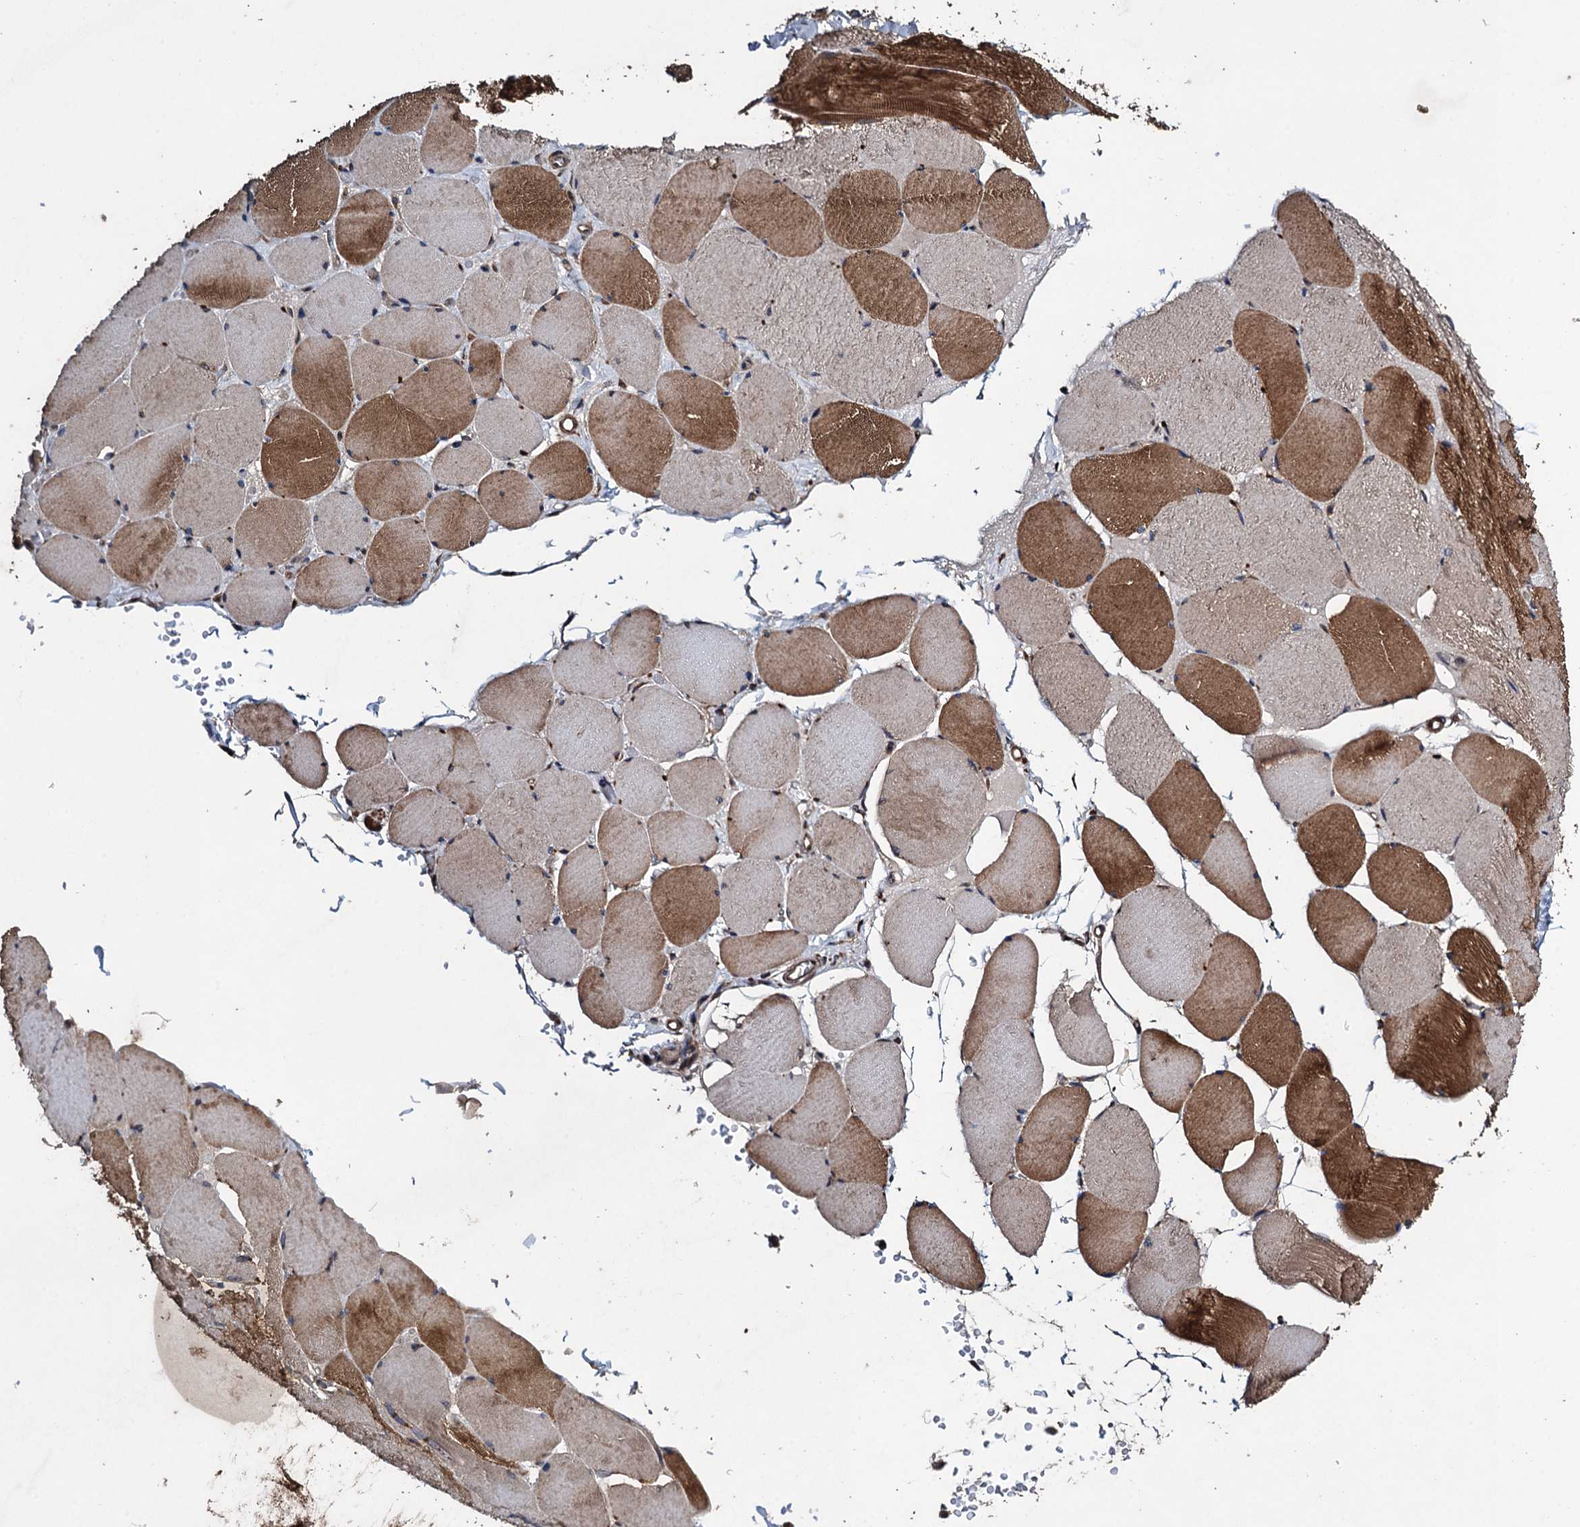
{"staining": {"intensity": "moderate", "quantity": "25%-75%", "location": "cytoplasmic/membranous"}, "tissue": "skeletal muscle", "cell_type": "Myocytes", "image_type": "normal", "snomed": [{"axis": "morphology", "description": "Normal tissue, NOS"}, {"axis": "topography", "description": "Skeletal muscle"}, {"axis": "topography", "description": "Head-Neck"}], "caption": "Immunohistochemistry (IHC) (DAB) staining of unremarkable skeletal muscle shows moderate cytoplasmic/membranous protein staining in approximately 25%-75% of myocytes. (DAB (3,3'-diaminobenzidine) IHC, brown staining for protein, blue staining for nuclei).", "gene": "CNTN5", "patient": {"sex": "male", "age": 66}}